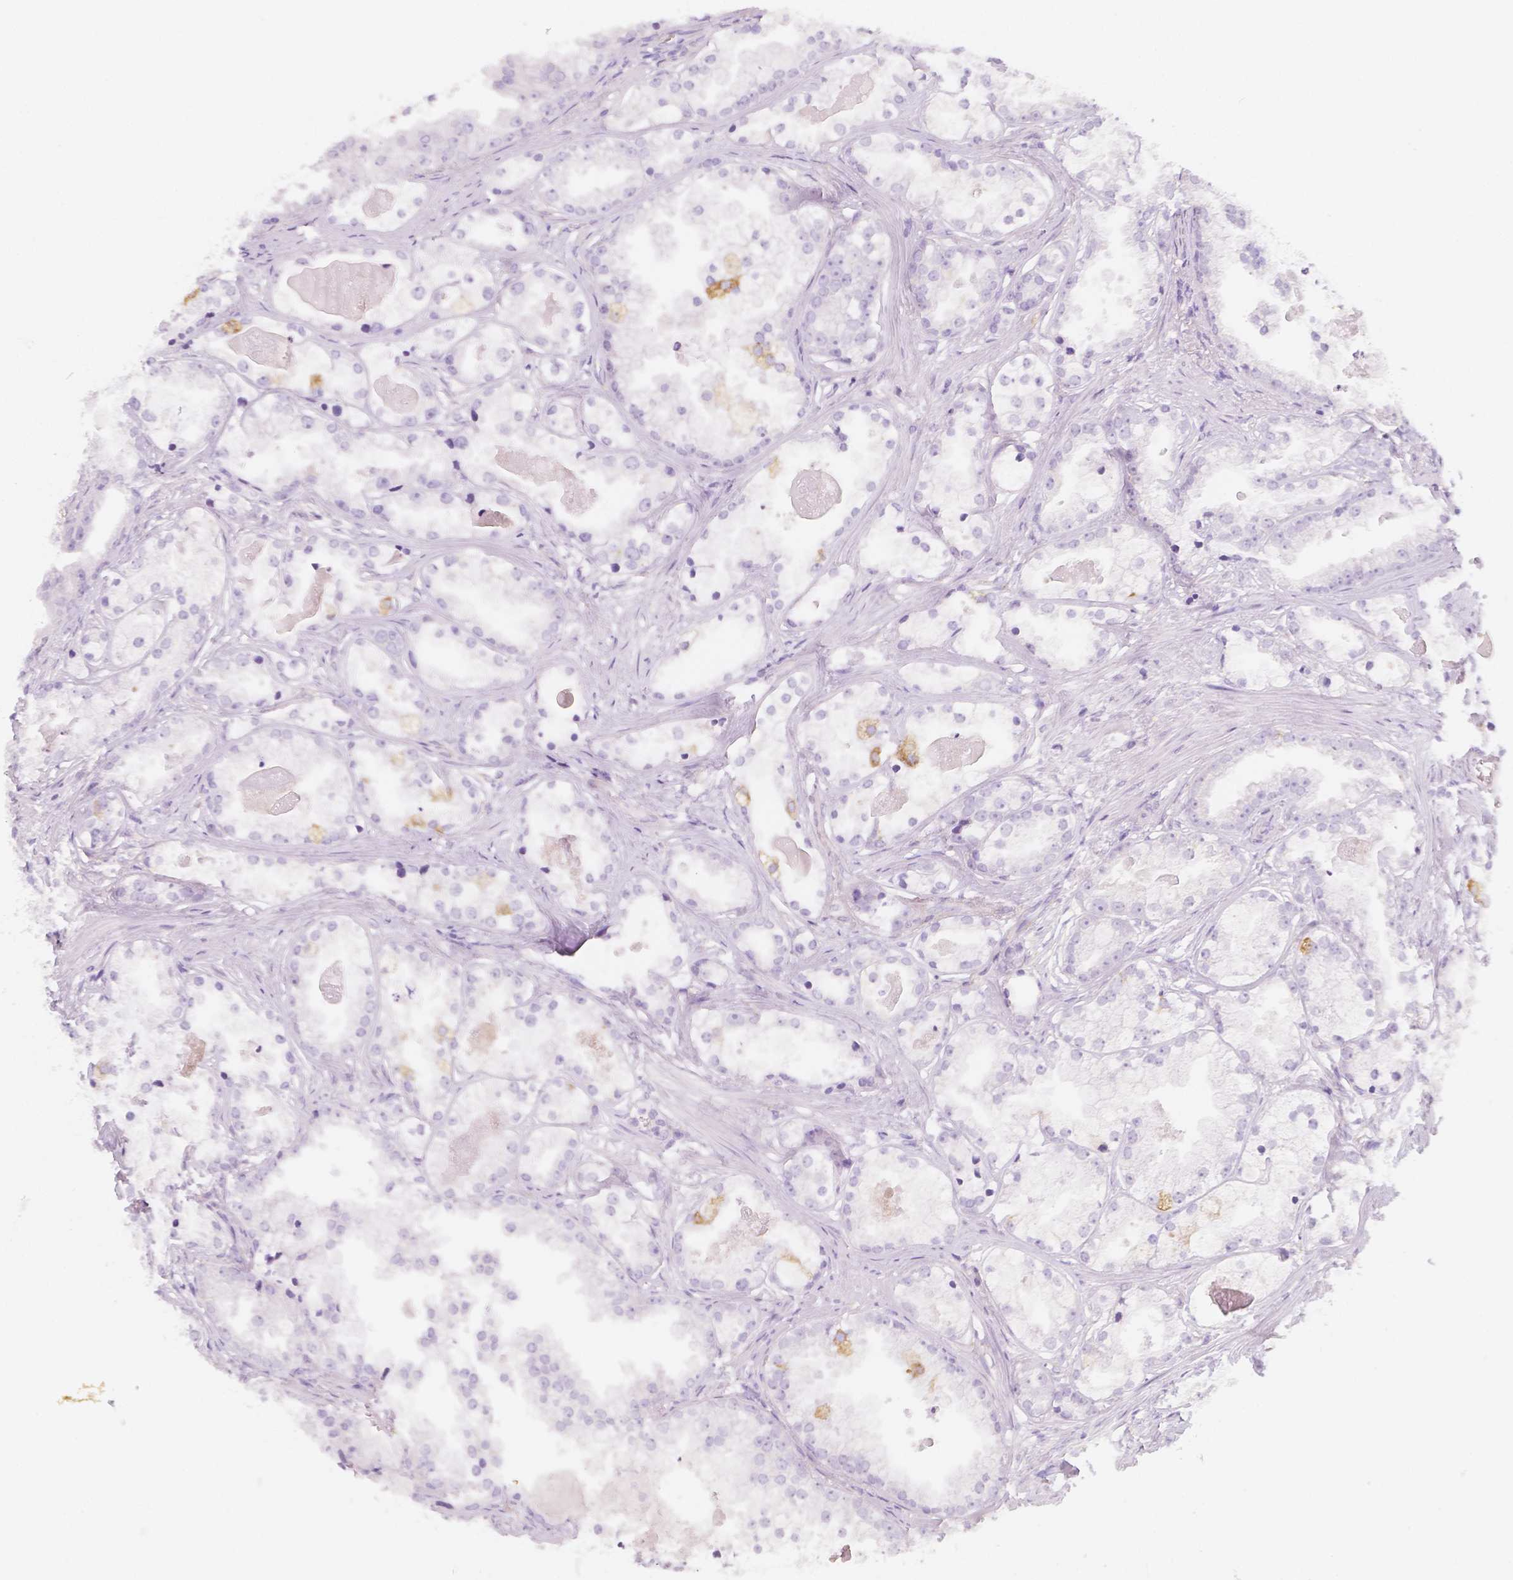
{"staining": {"intensity": "negative", "quantity": "none", "location": "none"}, "tissue": "prostate cancer", "cell_type": "Tumor cells", "image_type": "cancer", "snomed": [{"axis": "morphology", "description": "Adenocarcinoma, Low grade"}, {"axis": "topography", "description": "Prostate"}], "caption": "Immunohistochemistry (IHC) micrograph of human prostate cancer (adenocarcinoma (low-grade)) stained for a protein (brown), which shows no staining in tumor cells.", "gene": "MAP1A", "patient": {"sex": "male", "age": 65}}